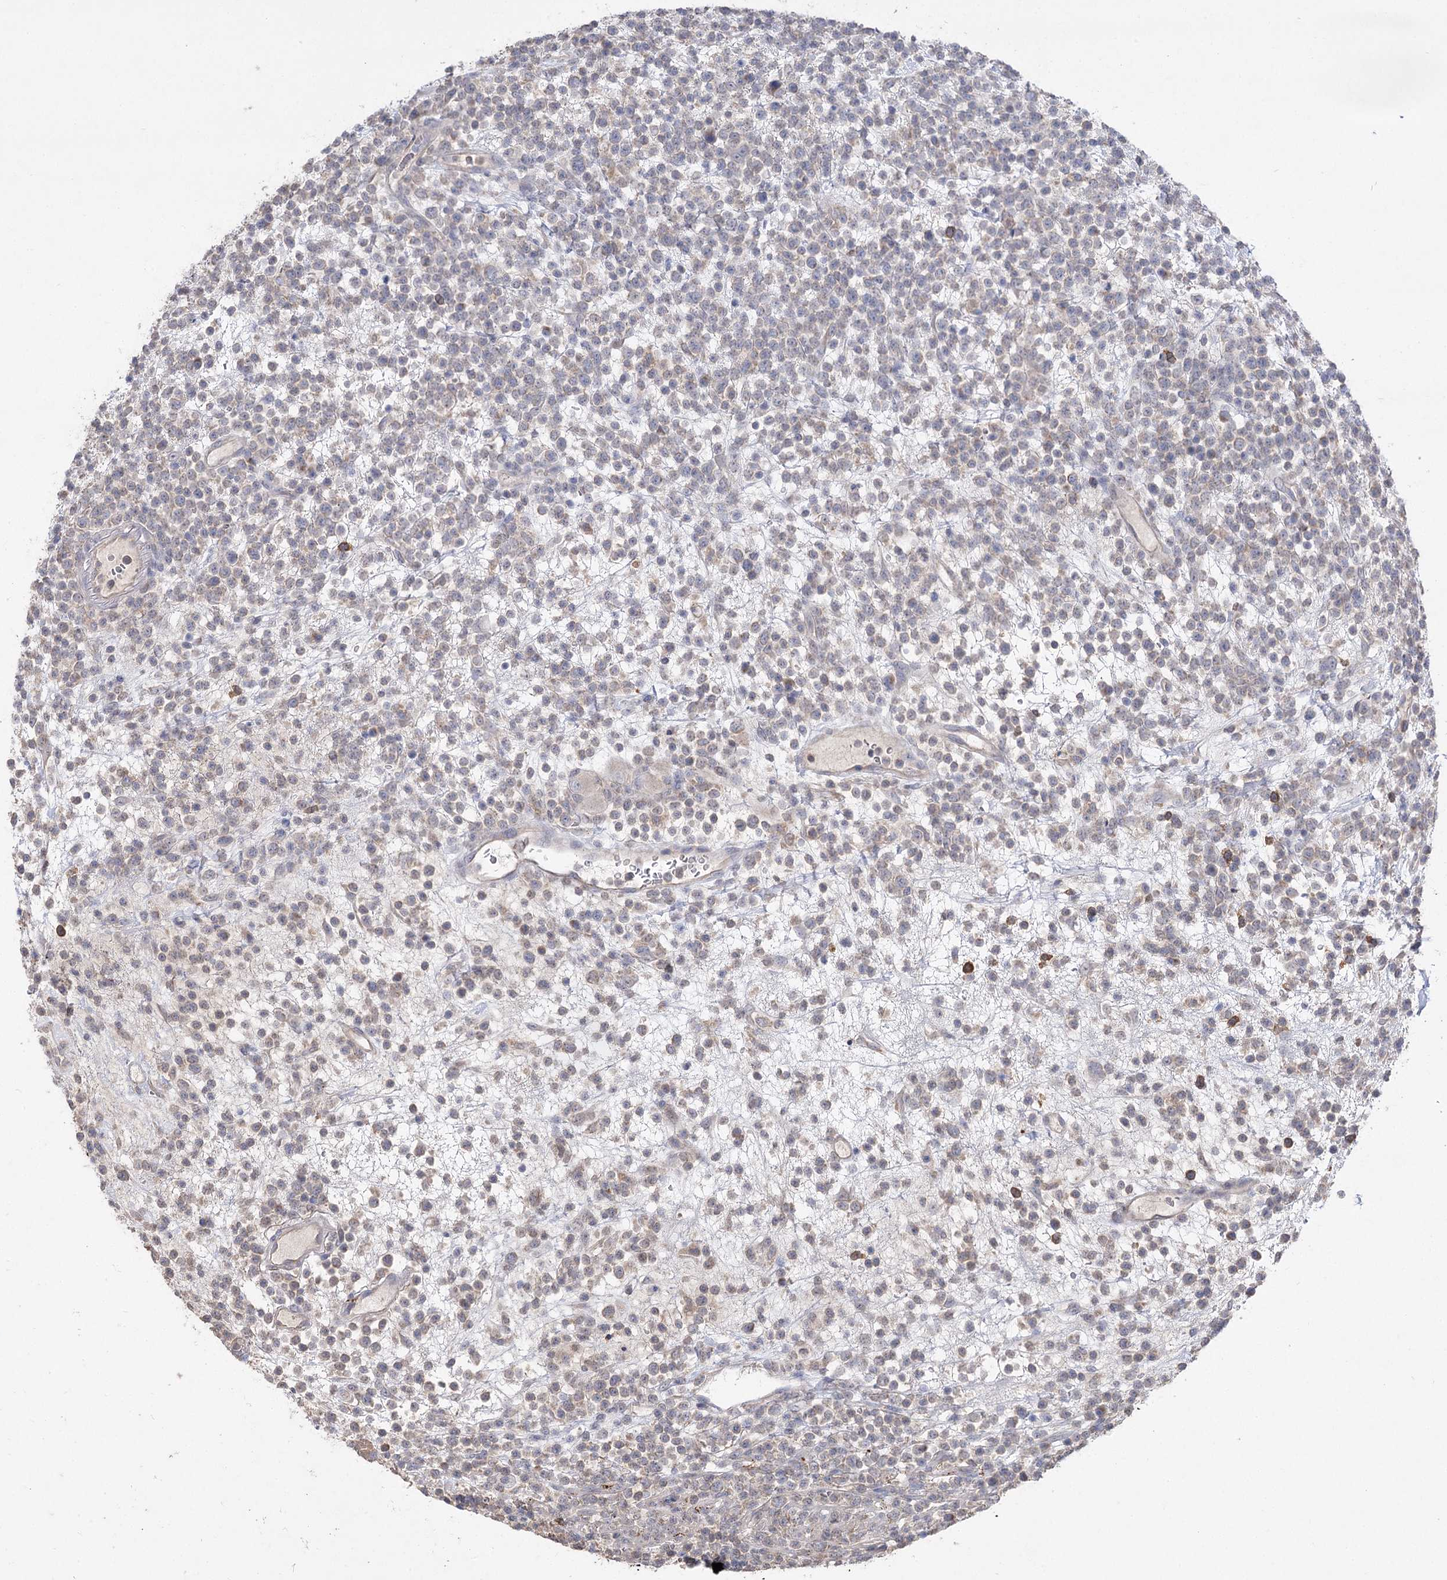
{"staining": {"intensity": "weak", "quantity": "25%-75%", "location": "cytoplasmic/membranous"}, "tissue": "lymphoma", "cell_type": "Tumor cells", "image_type": "cancer", "snomed": [{"axis": "morphology", "description": "Malignant lymphoma, non-Hodgkin's type, High grade"}, {"axis": "topography", "description": "Colon"}], "caption": "A low amount of weak cytoplasmic/membranous positivity is present in approximately 25%-75% of tumor cells in lymphoma tissue.", "gene": "AURKC", "patient": {"sex": "female", "age": 53}}